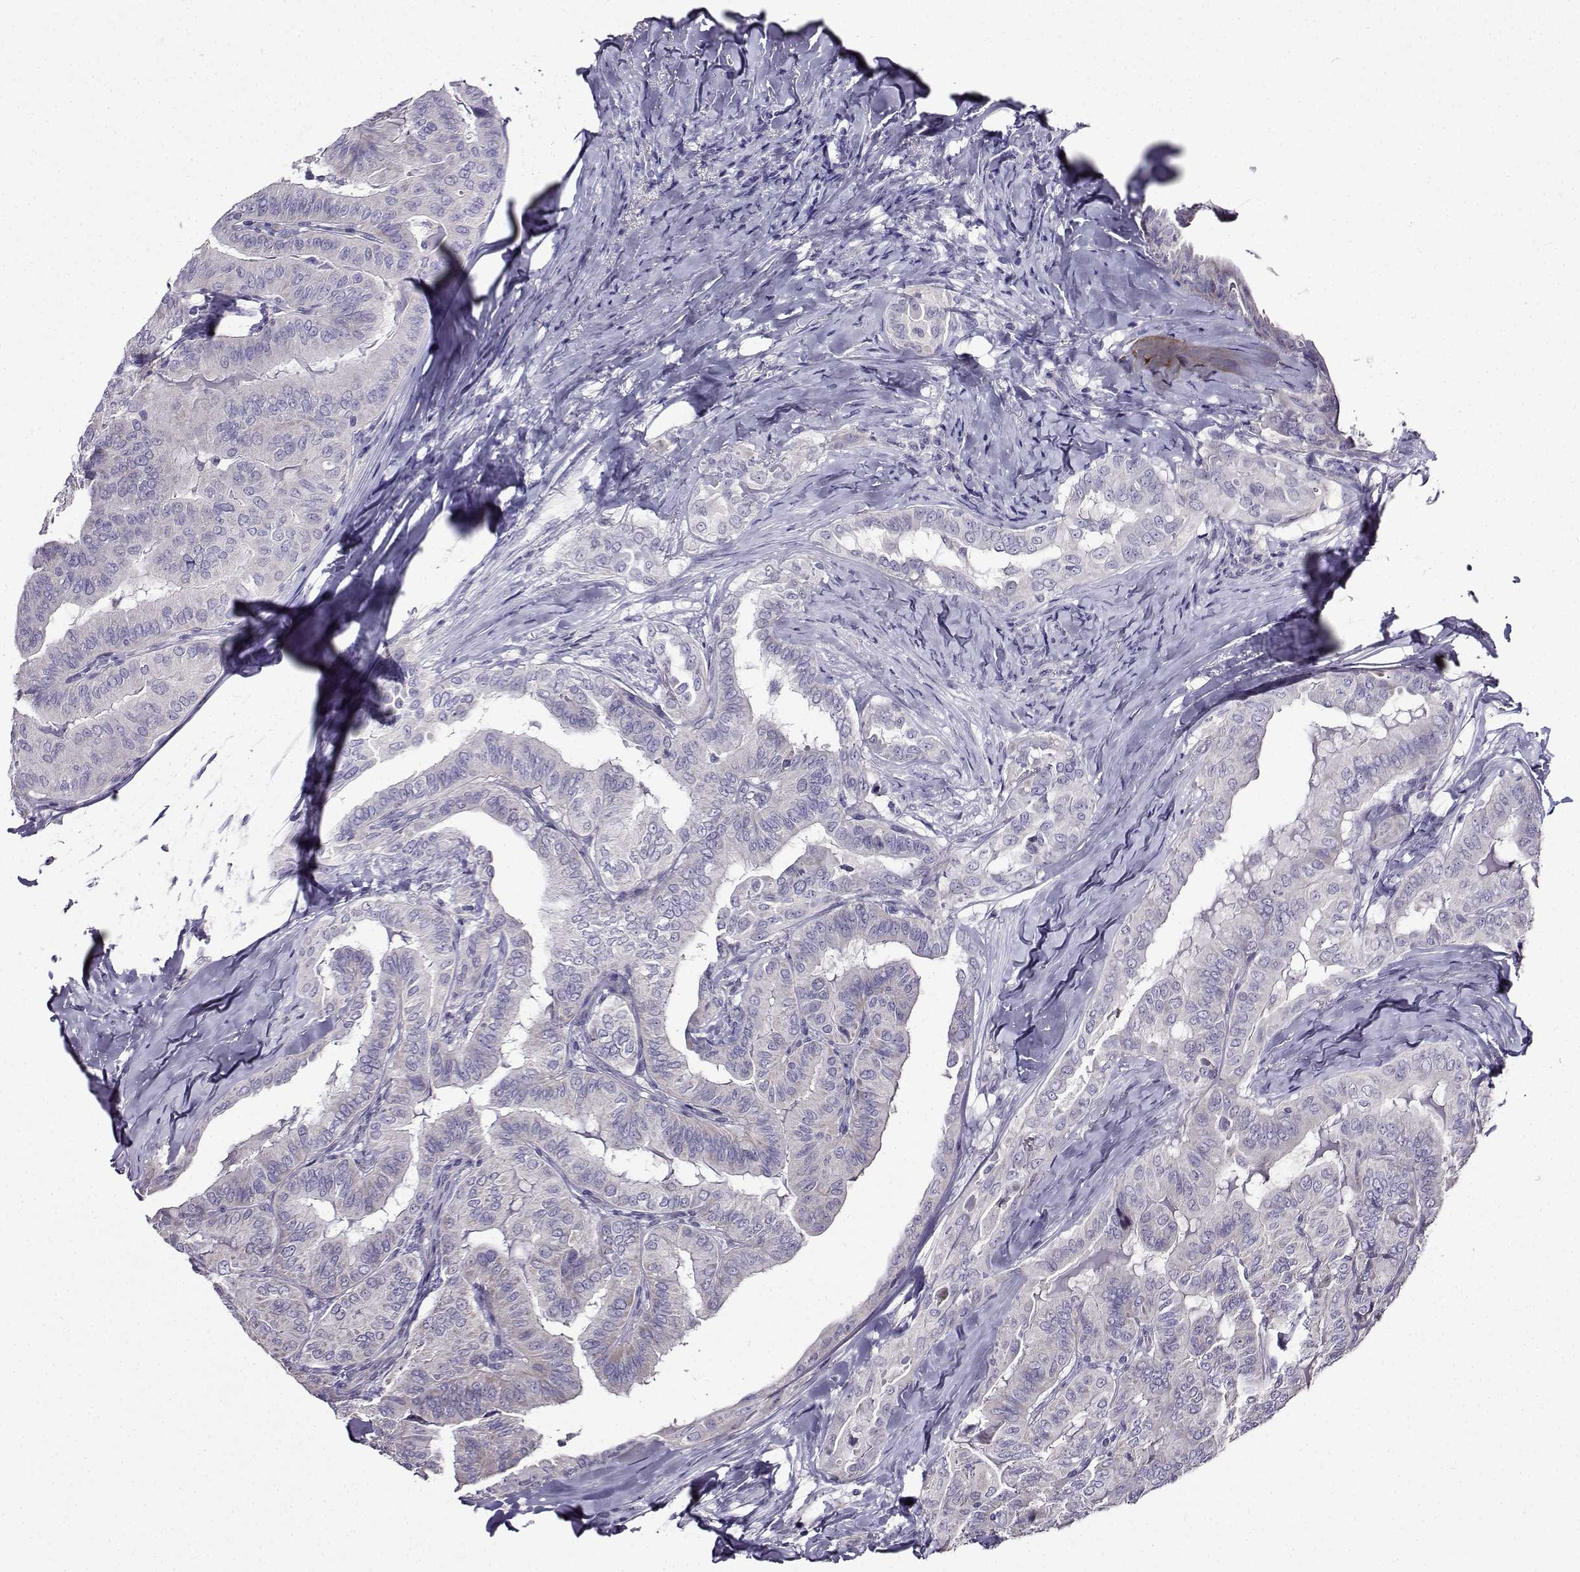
{"staining": {"intensity": "negative", "quantity": "none", "location": "none"}, "tissue": "thyroid cancer", "cell_type": "Tumor cells", "image_type": "cancer", "snomed": [{"axis": "morphology", "description": "Papillary adenocarcinoma, NOS"}, {"axis": "topography", "description": "Thyroid gland"}], "caption": "An image of human thyroid cancer (papillary adenocarcinoma) is negative for staining in tumor cells.", "gene": "TMEM266", "patient": {"sex": "female", "age": 68}}